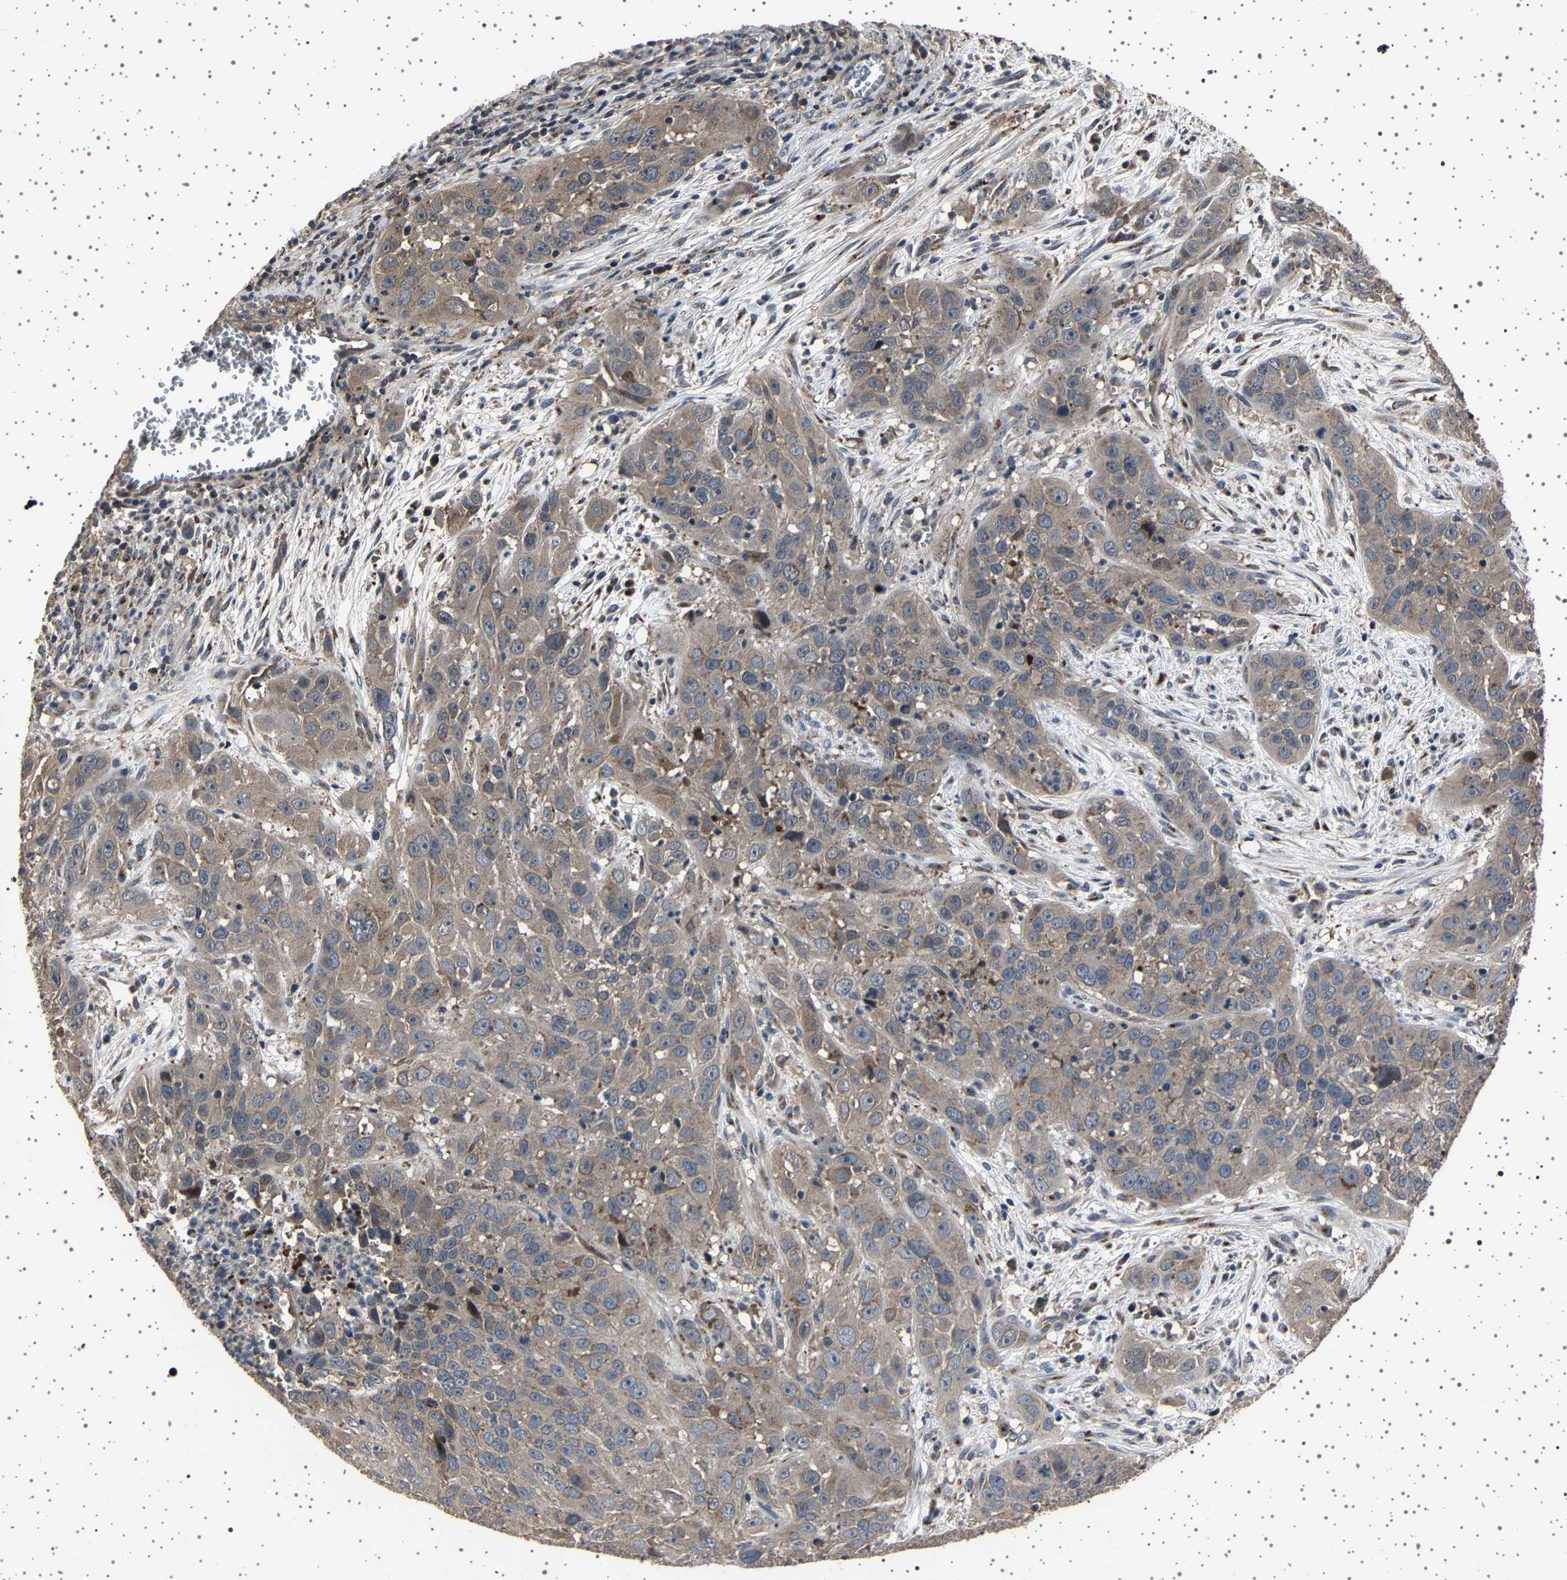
{"staining": {"intensity": "weak", "quantity": ">75%", "location": "cytoplasmic/membranous"}, "tissue": "cervical cancer", "cell_type": "Tumor cells", "image_type": "cancer", "snomed": [{"axis": "morphology", "description": "Squamous cell carcinoma, NOS"}, {"axis": "topography", "description": "Cervix"}], "caption": "High-magnification brightfield microscopy of cervical squamous cell carcinoma stained with DAB (brown) and counterstained with hematoxylin (blue). tumor cells exhibit weak cytoplasmic/membranous staining is identified in approximately>75% of cells. (IHC, brightfield microscopy, high magnification).", "gene": "NCKAP1", "patient": {"sex": "female", "age": 32}}